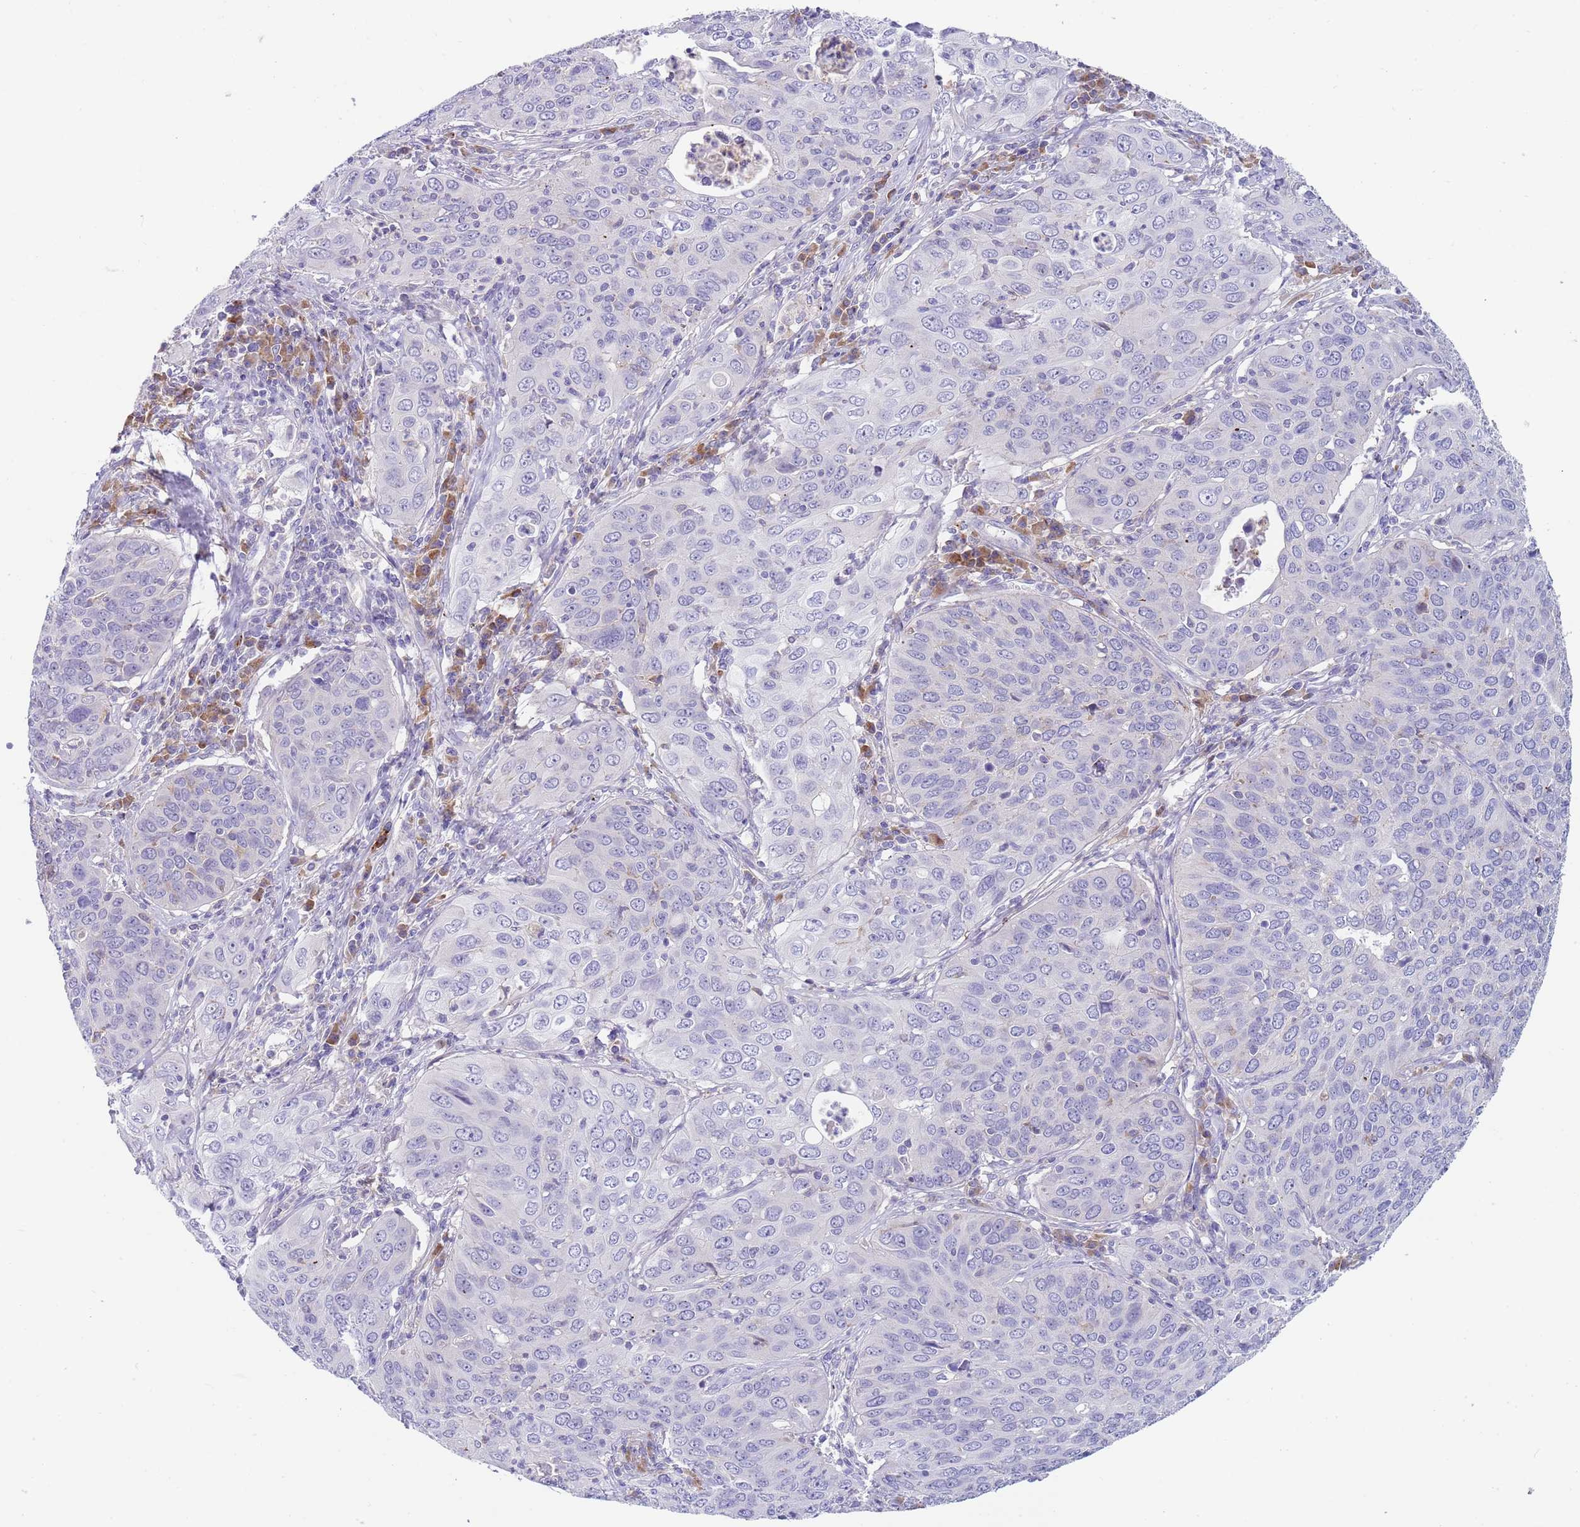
{"staining": {"intensity": "negative", "quantity": "none", "location": "none"}, "tissue": "cervical cancer", "cell_type": "Tumor cells", "image_type": "cancer", "snomed": [{"axis": "morphology", "description": "Squamous cell carcinoma, NOS"}, {"axis": "topography", "description": "Cervix"}], "caption": "High power microscopy histopathology image of an immunohistochemistry micrograph of squamous cell carcinoma (cervical), revealing no significant expression in tumor cells.", "gene": "TYW1", "patient": {"sex": "female", "age": 36}}